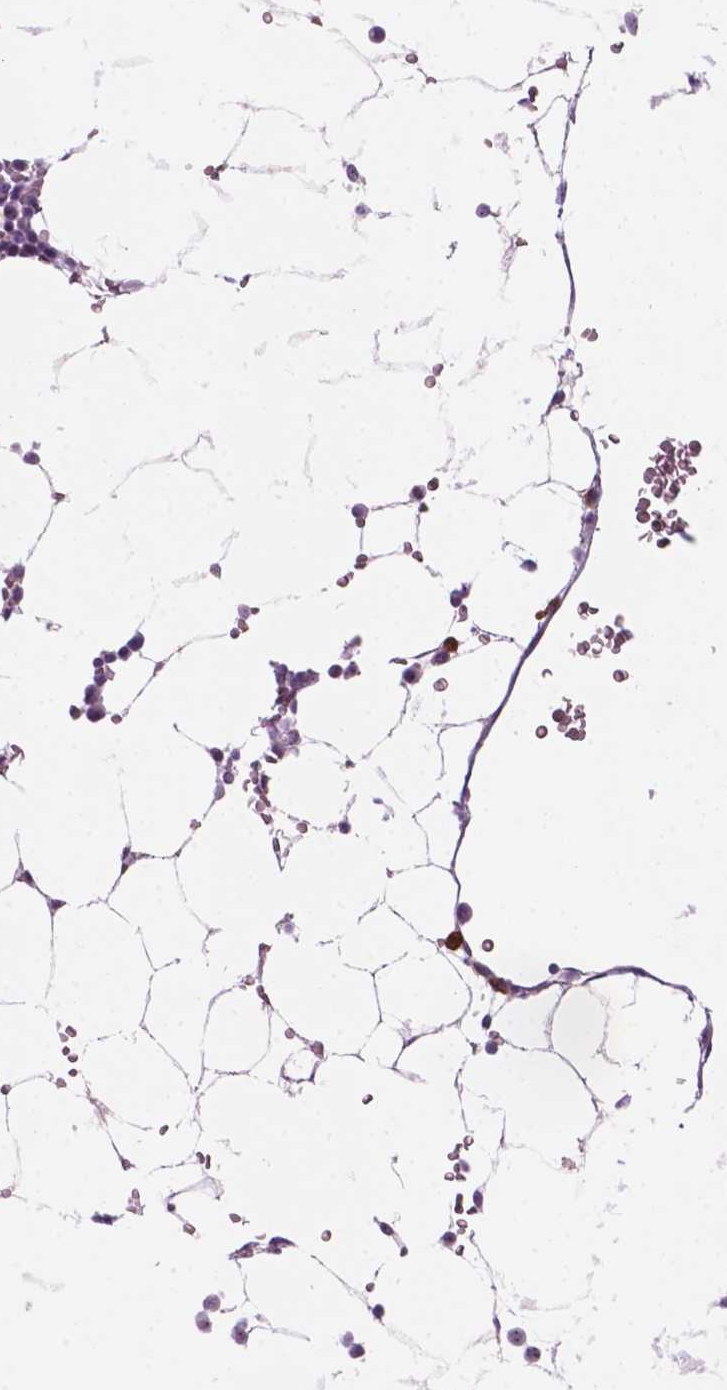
{"staining": {"intensity": "moderate", "quantity": "<25%", "location": "nuclear"}, "tissue": "bone marrow", "cell_type": "Hematopoietic cells", "image_type": "normal", "snomed": [{"axis": "morphology", "description": "Normal tissue, NOS"}, {"axis": "topography", "description": "Bone marrow"}], "caption": "The photomicrograph exhibits immunohistochemical staining of unremarkable bone marrow. There is moderate nuclear positivity is seen in approximately <25% of hematopoietic cells.", "gene": "ZNF853", "patient": {"sex": "female", "age": 52}}